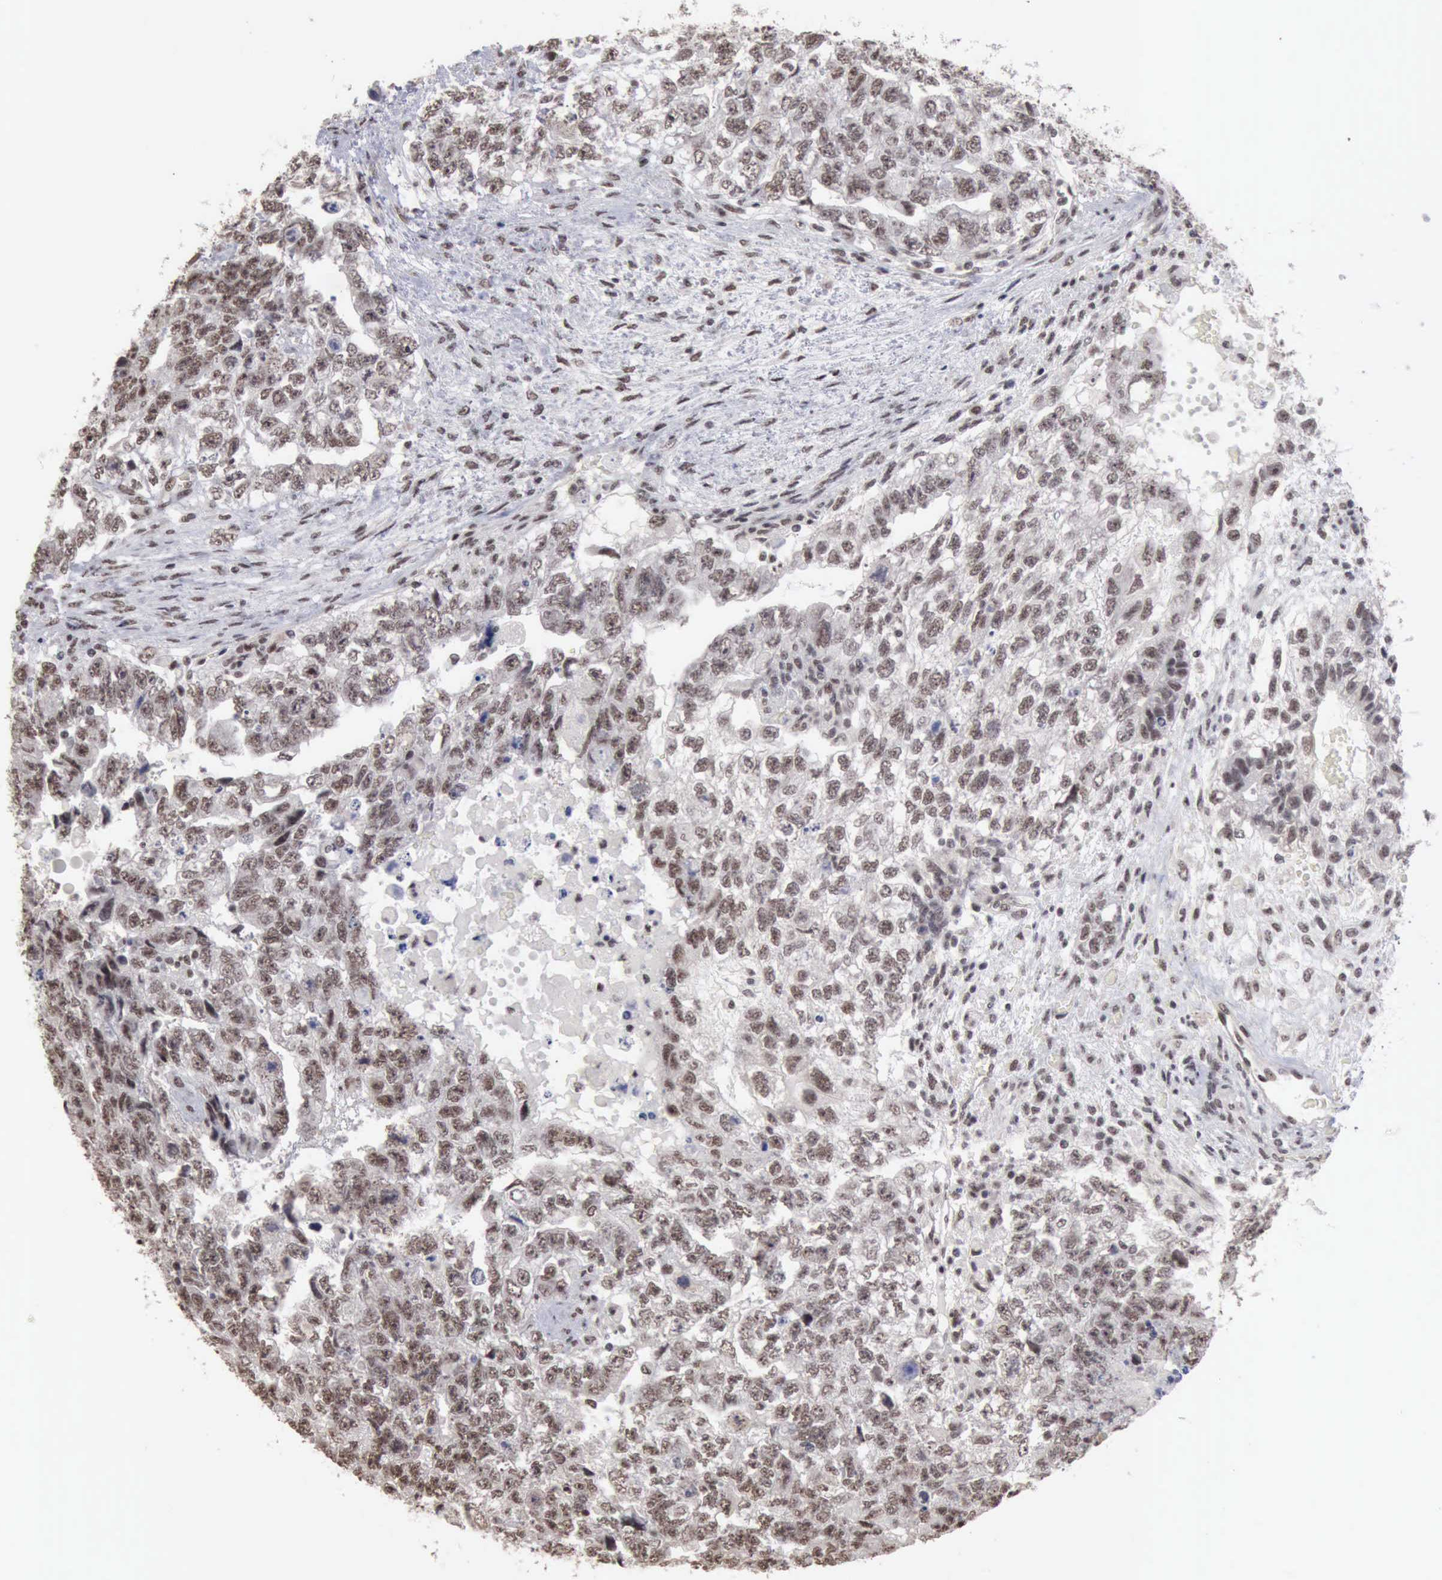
{"staining": {"intensity": "weak", "quantity": ">75%", "location": "nuclear"}, "tissue": "testis cancer", "cell_type": "Tumor cells", "image_type": "cancer", "snomed": [{"axis": "morphology", "description": "Carcinoma, Embryonal, NOS"}, {"axis": "topography", "description": "Testis"}], "caption": "Tumor cells reveal low levels of weak nuclear expression in approximately >75% of cells in human testis cancer.", "gene": "TAF1", "patient": {"sex": "male", "age": 36}}